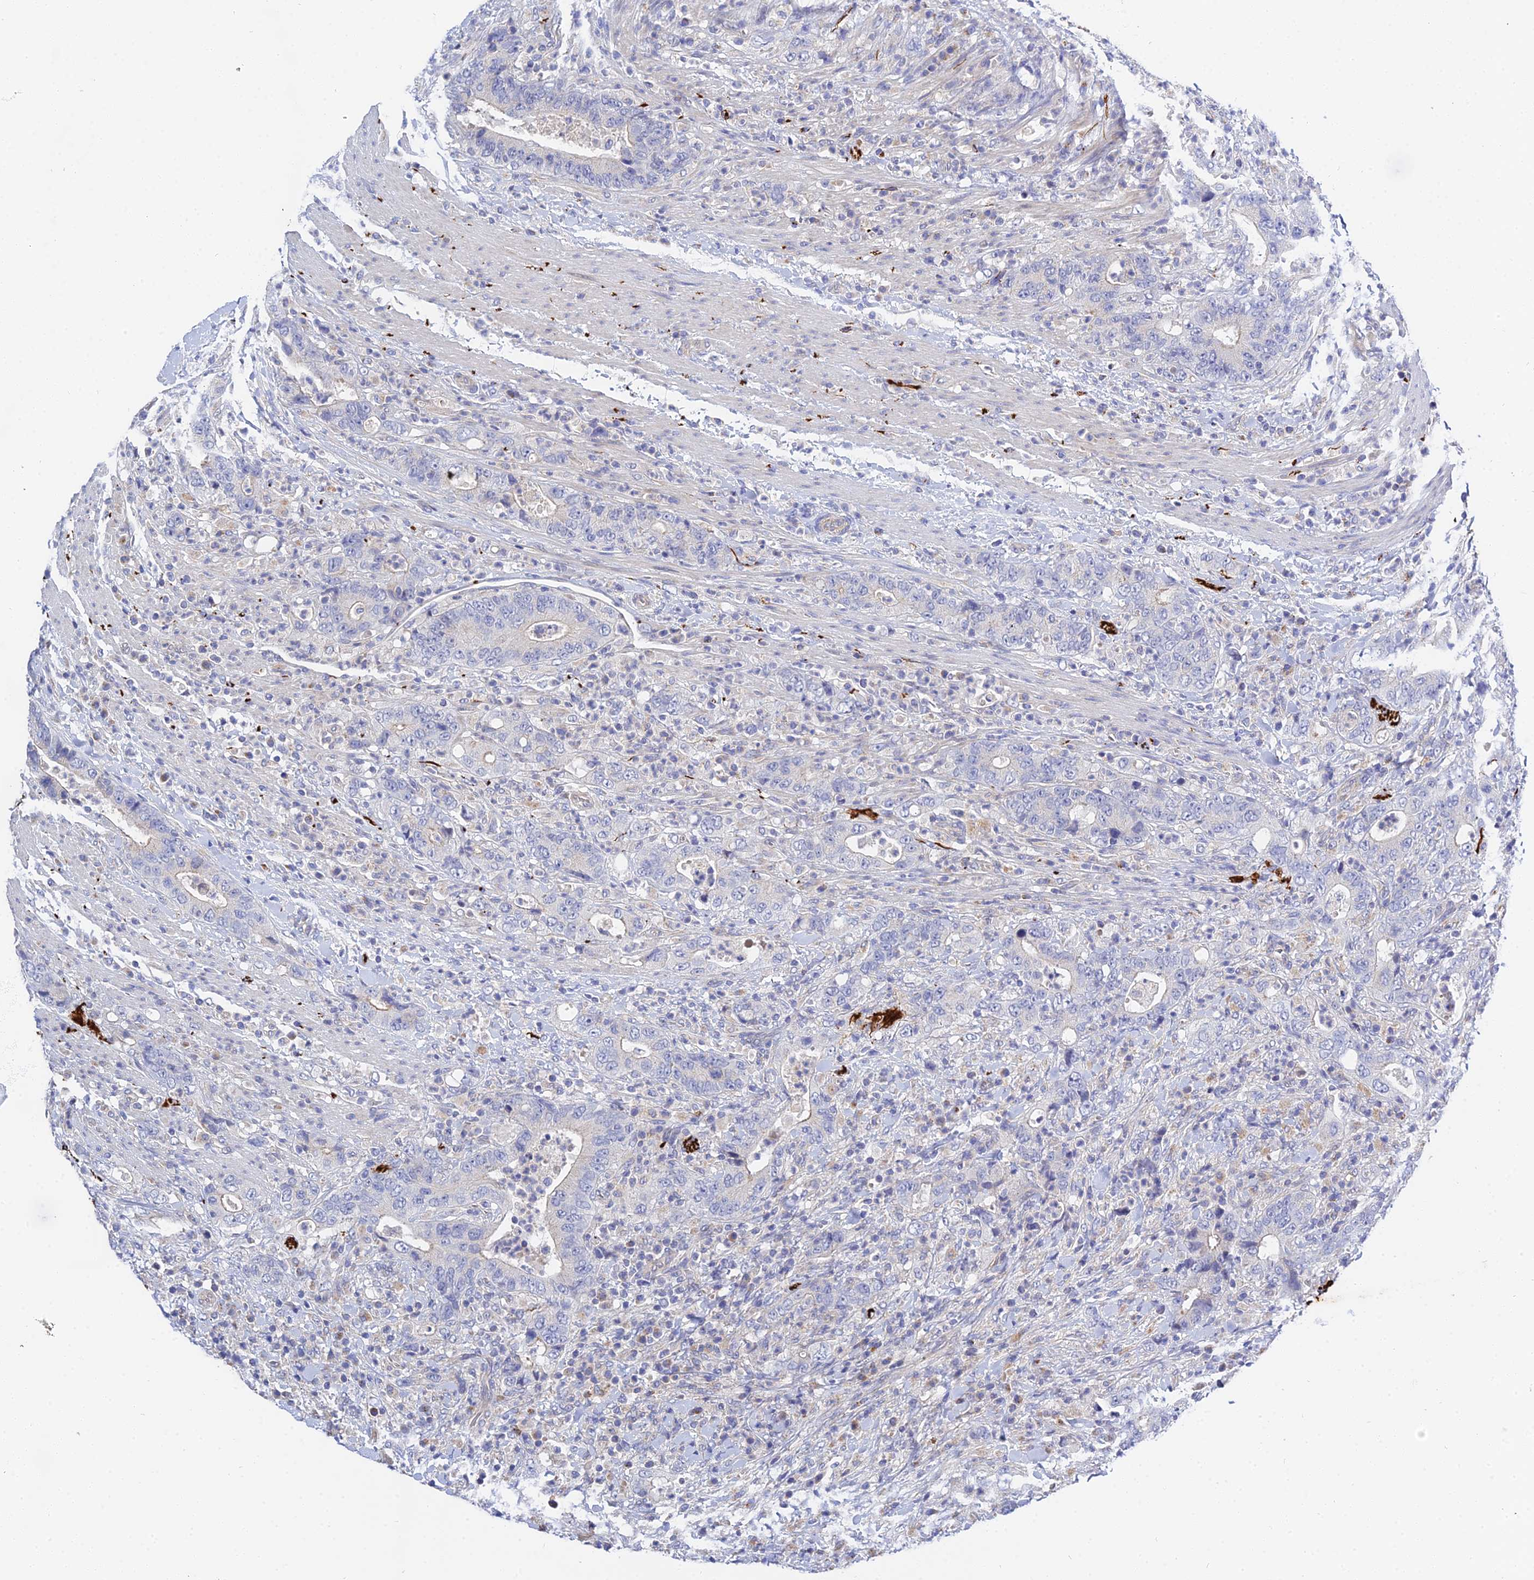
{"staining": {"intensity": "negative", "quantity": "none", "location": "none"}, "tissue": "colorectal cancer", "cell_type": "Tumor cells", "image_type": "cancer", "snomed": [{"axis": "morphology", "description": "Adenocarcinoma, NOS"}, {"axis": "topography", "description": "Colon"}], "caption": "Protein analysis of colorectal cancer exhibits no significant expression in tumor cells. The staining was performed using DAB to visualize the protein expression in brown, while the nuclei were stained in blue with hematoxylin (Magnification: 20x).", "gene": "APOBEC3H", "patient": {"sex": "female", "age": 75}}